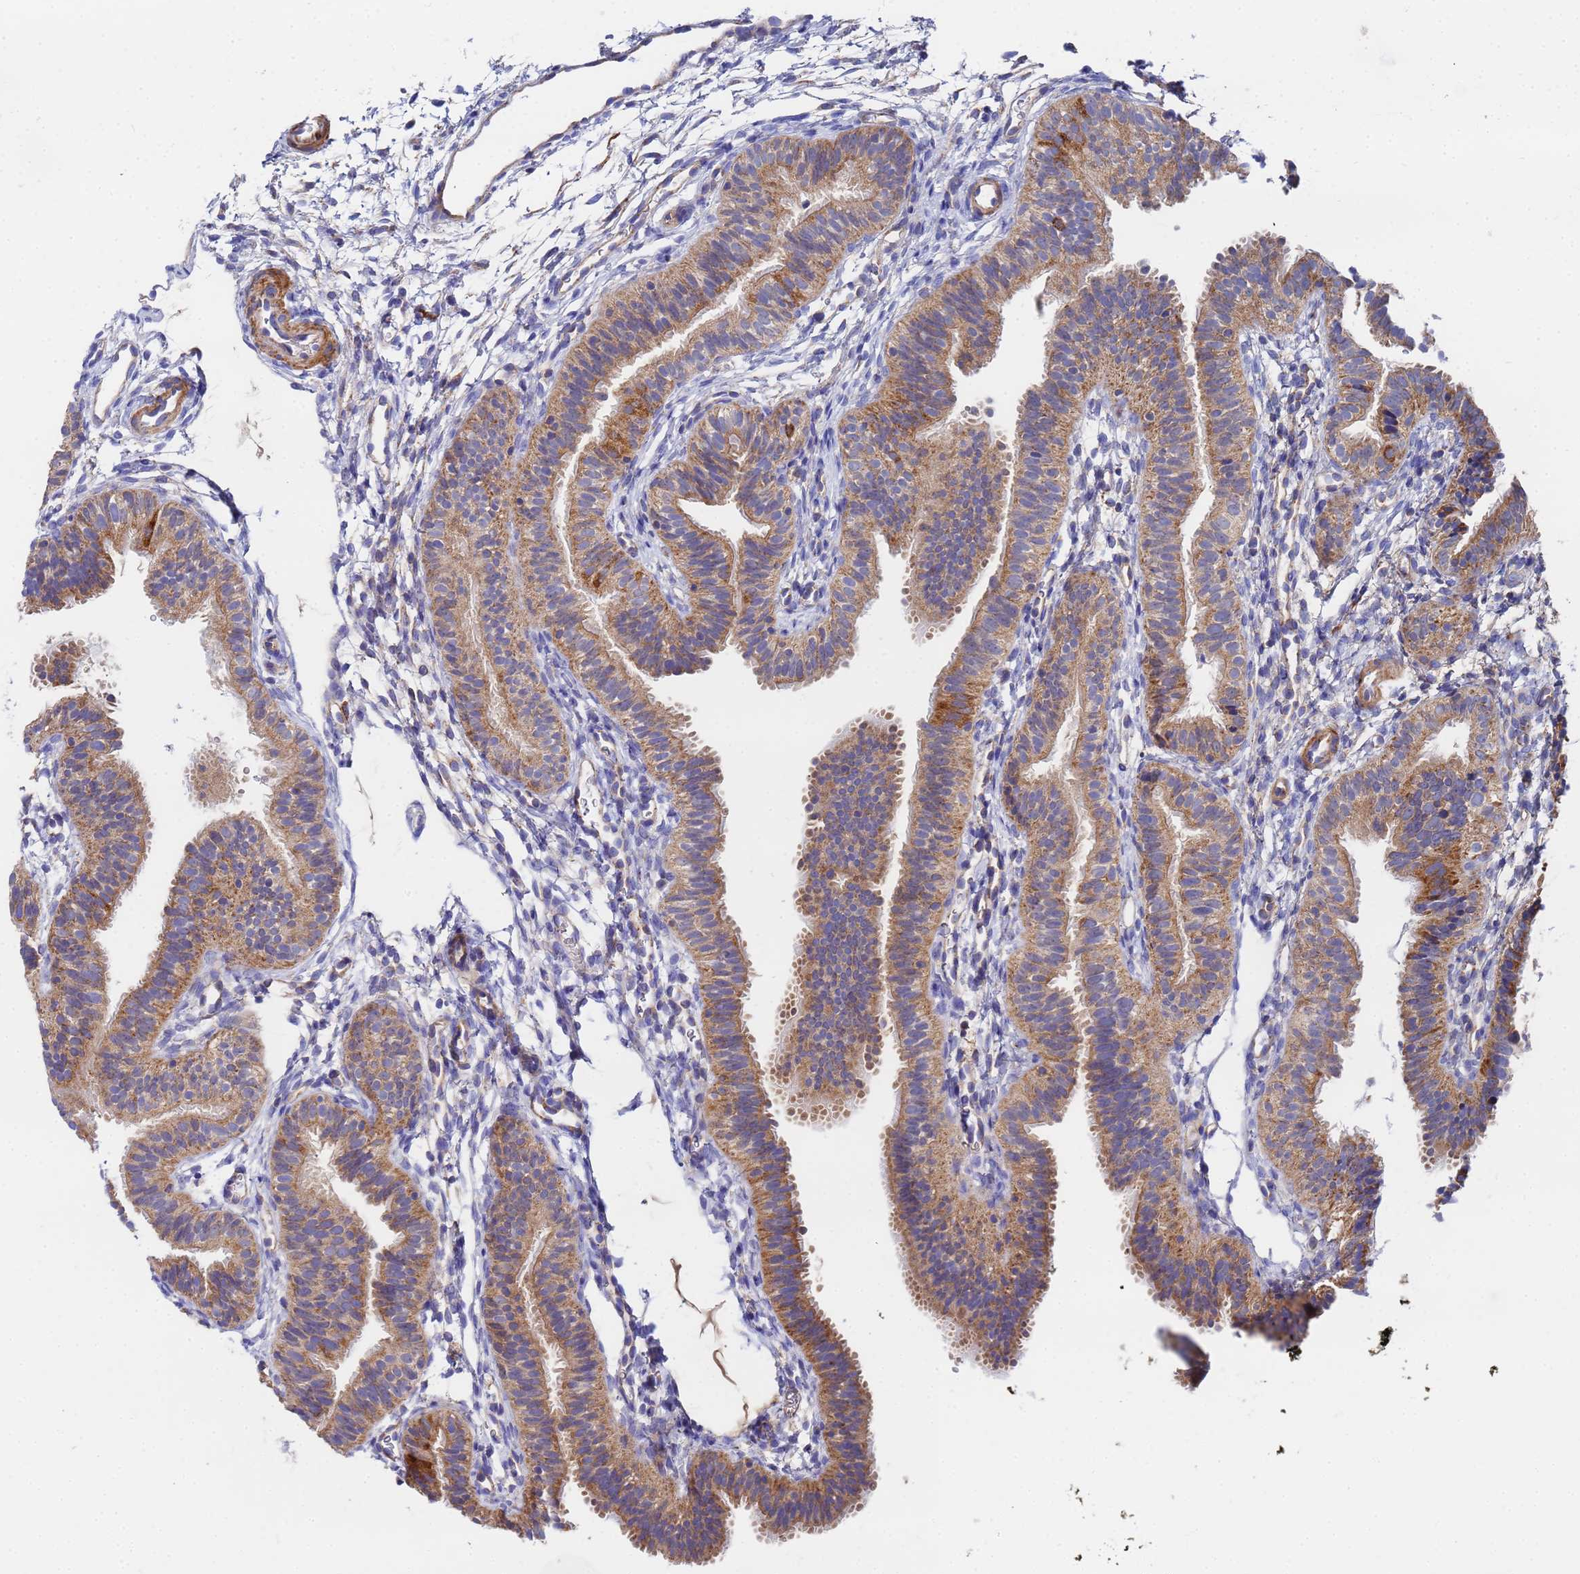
{"staining": {"intensity": "moderate", "quantity": ">75%", "location": "cytoplasmic/membranous"}, "tissue": "fallopian tube", "cell_type": "Glandular cells", "image_type": "normal", "snomed": [{"axis": "morphology", "description": "Normal tissue, NOS"}, {"axis": "topography", "description": "Fallopian tube"}], "caption": "Human fallopian tube stained with a brown dye reveals moderate cytoplasmic/membranous positive staining in approximately >75% of glandular cells.", "gene": "FAHD2A", "patient": {"sex": "female", "age": 35}}